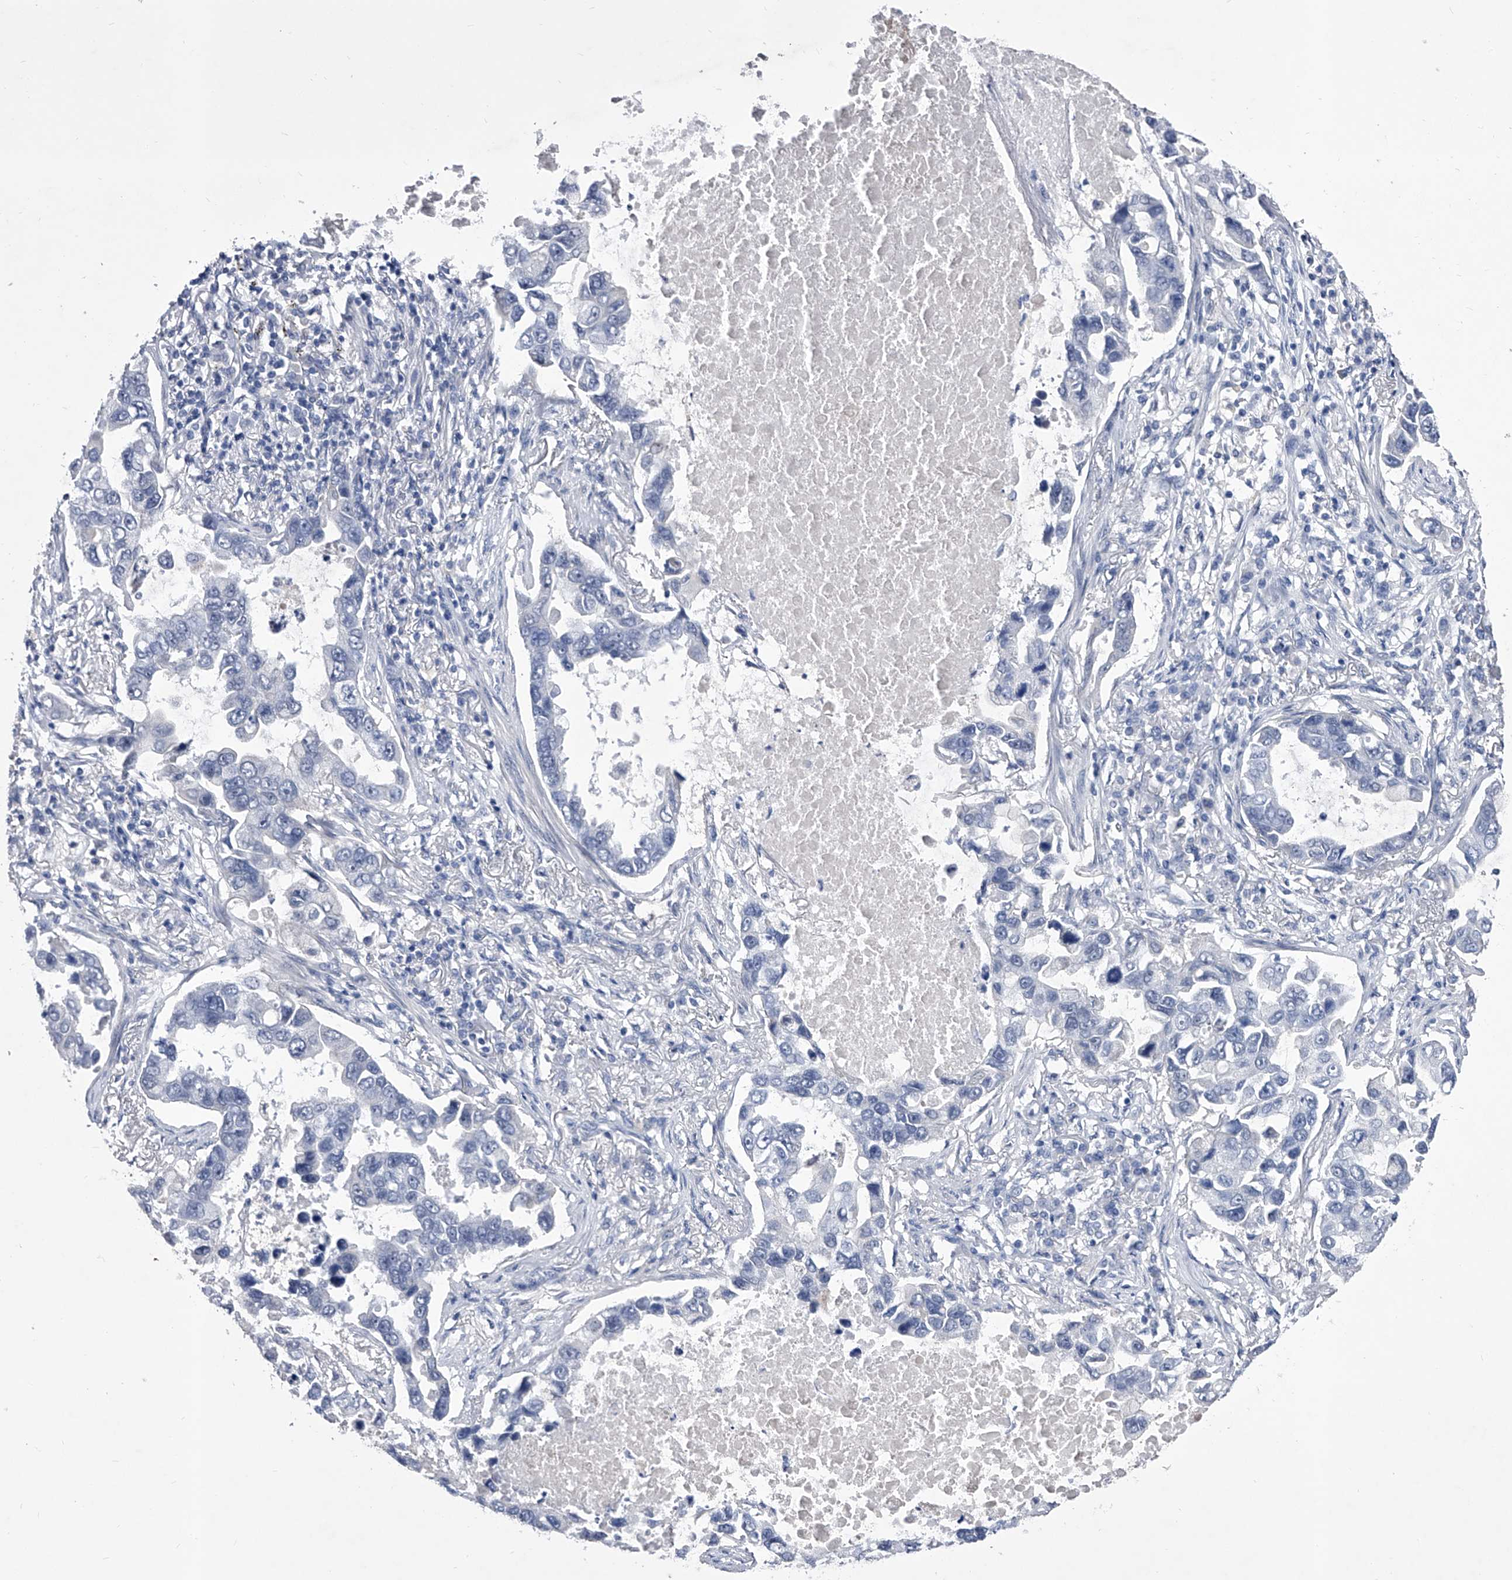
{"staining": {"intensity": "negative", "quantity": "none", "location": "none"}, "tissue": "lung cancer", "cell_type": "Tumor cells", "image_type": "cancer", "snomed": [{"axis": "morphology", "description": "Adenocarcinoma, NOS"}, {"axis": "topography", "description": "Lung"}], "caption": "High power microscopy micrograph of an immunohistochemistry (IHC) image of lung adenocarcinoma, revealing no significant staining in tumor cells.", "gene": "CRISP2", "patient": {"sex": "male", "age": 64}}